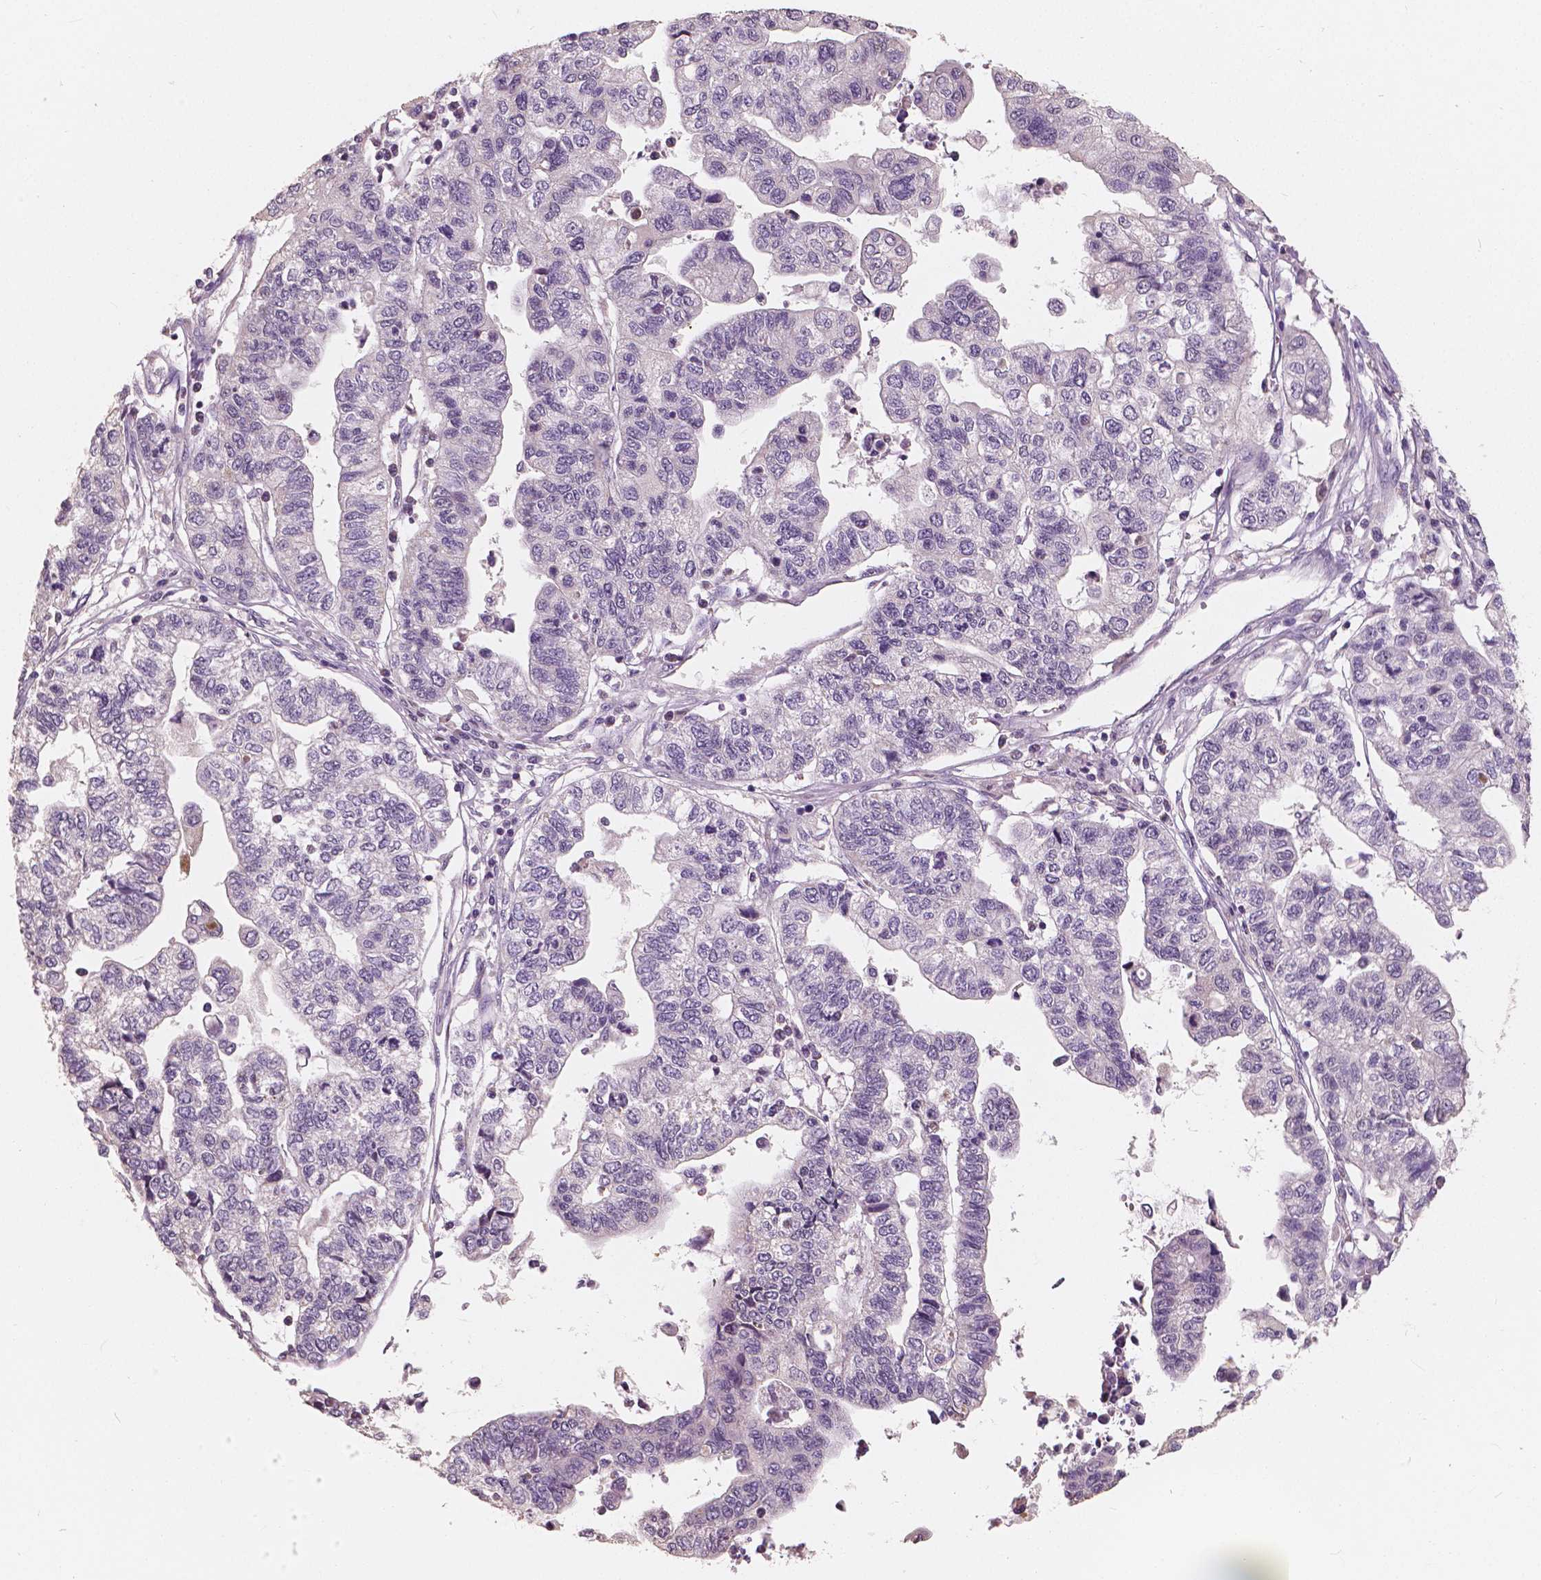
{"staining": {"intensity": "negative", "quantity": "none", "location": "none"}, "tissue": "stomach cancer", "cell_type": "Tumor cells", "image_type": "cancer", "snomed": [{"axis": "morphology", "description": "Adenocarcinoma, NOS"}, {"axis": "topography", "description": "Stomach, upper"}], "caption": "High power microscopy histopathology image of an immunohistochemistry (IHC) image of stomach adenocarcinoma, revealing no significant staining in tumor cells.", "gene": "SAT2", "patient": {"sex": "female", "age": 67}}